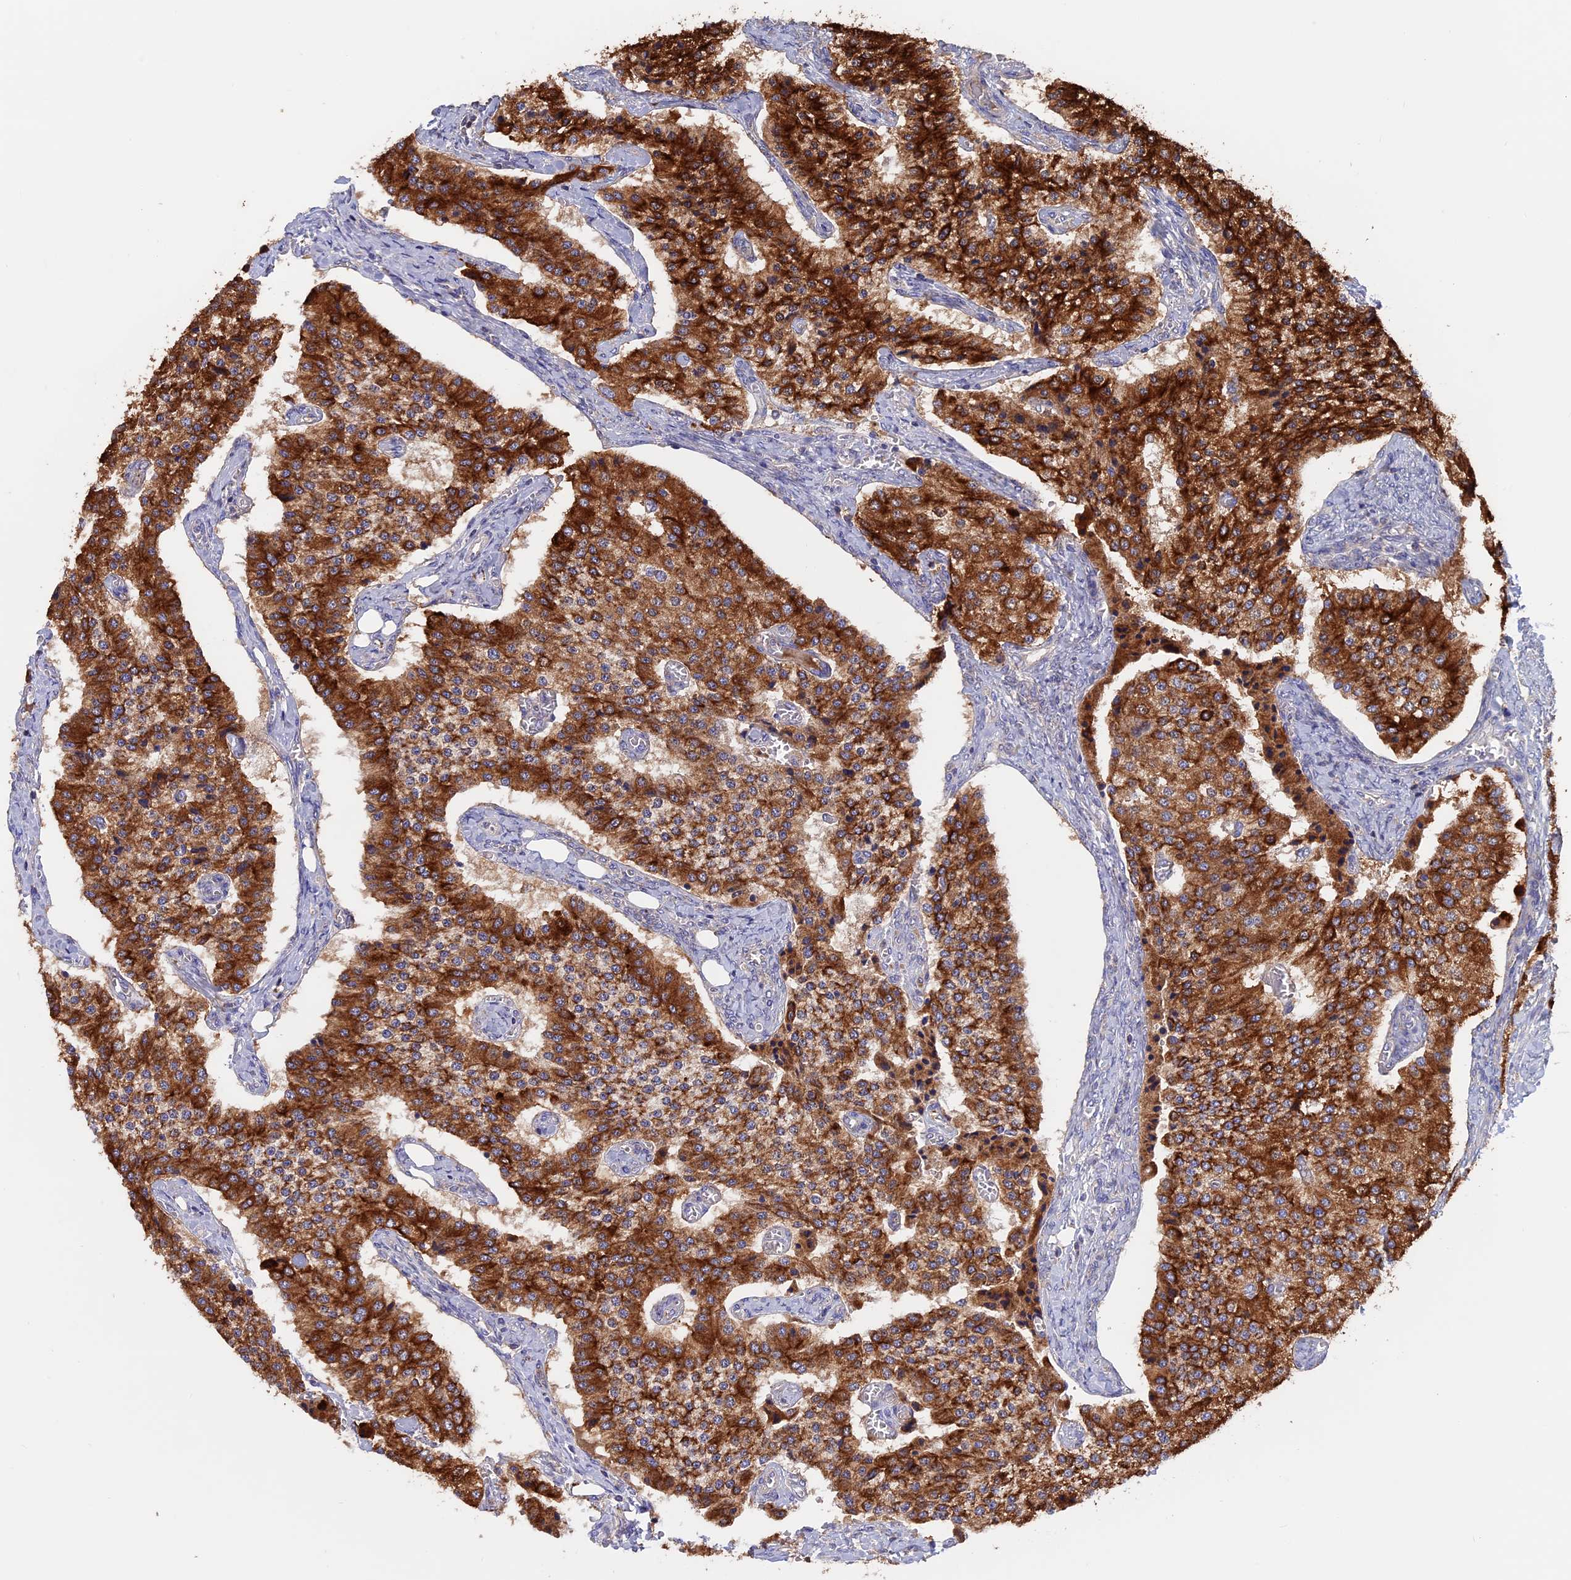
{"staining": {"intensity": "strong", "quantity": ">75%", "location": "cytoplasmic/membranous"}, "tissue": "carcinoid", "cell_type": "Tumor cells", "image_type": "cancer", "snomed": [{"axis": "morphology", "description": "Carcinoid, malignant, NOS"}, {"axis": "topography", "description": "Colon"}], "caption": "Tumor cells reveal high levels of strong cytoplasmic/membranous positivity in about >75% of cells in human carcinoid (malignant). (brown staining indicates protein expression, while blue staining denotes nuclei).", "gene": "PTPN9", "patient": {"sex": "female", "age": 52}}